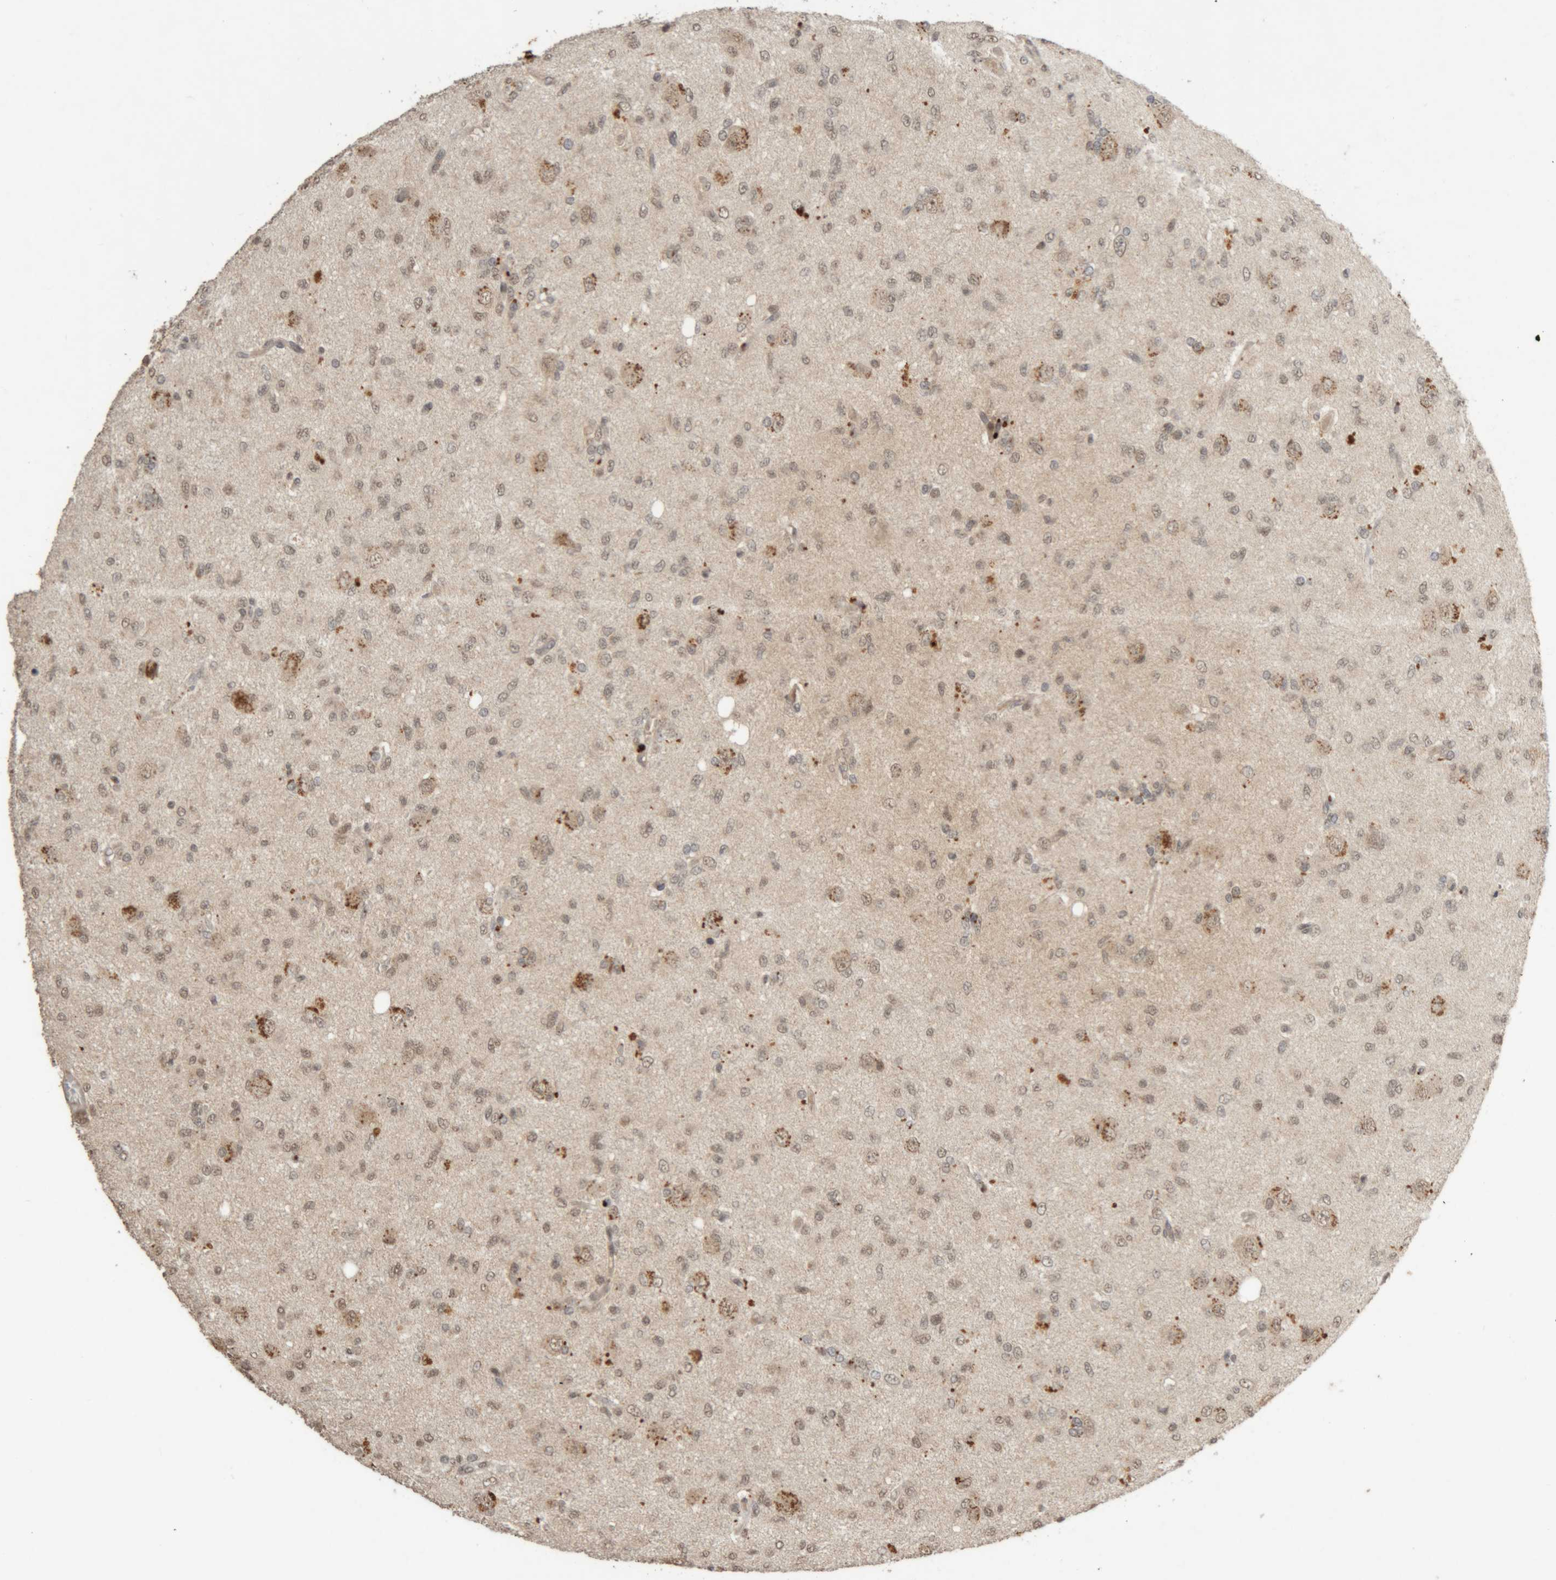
{"staining": {"intensity": "weak", "quantity": "25%-75%", "location": "nuclear"}, "tissue": "glioma", "cell_type": "Tumor cells", "image_type": "cancer", "snomed": [{"axis": "morphology", "description": "Glioma, malignant, High grade"}, {"axis": "topography", "description": "Brain"}], "caption": "This micrograph reveals malignant glioma (high-grade) stained with immunohistochemistry (IHC) to label a protein in brown. The nuclear of tumor cells show weak positivity for the protein. Nuclei are counter-stained blue.", "gene": "KEAP1", "patient": {"sex": "female", "age": 59}}